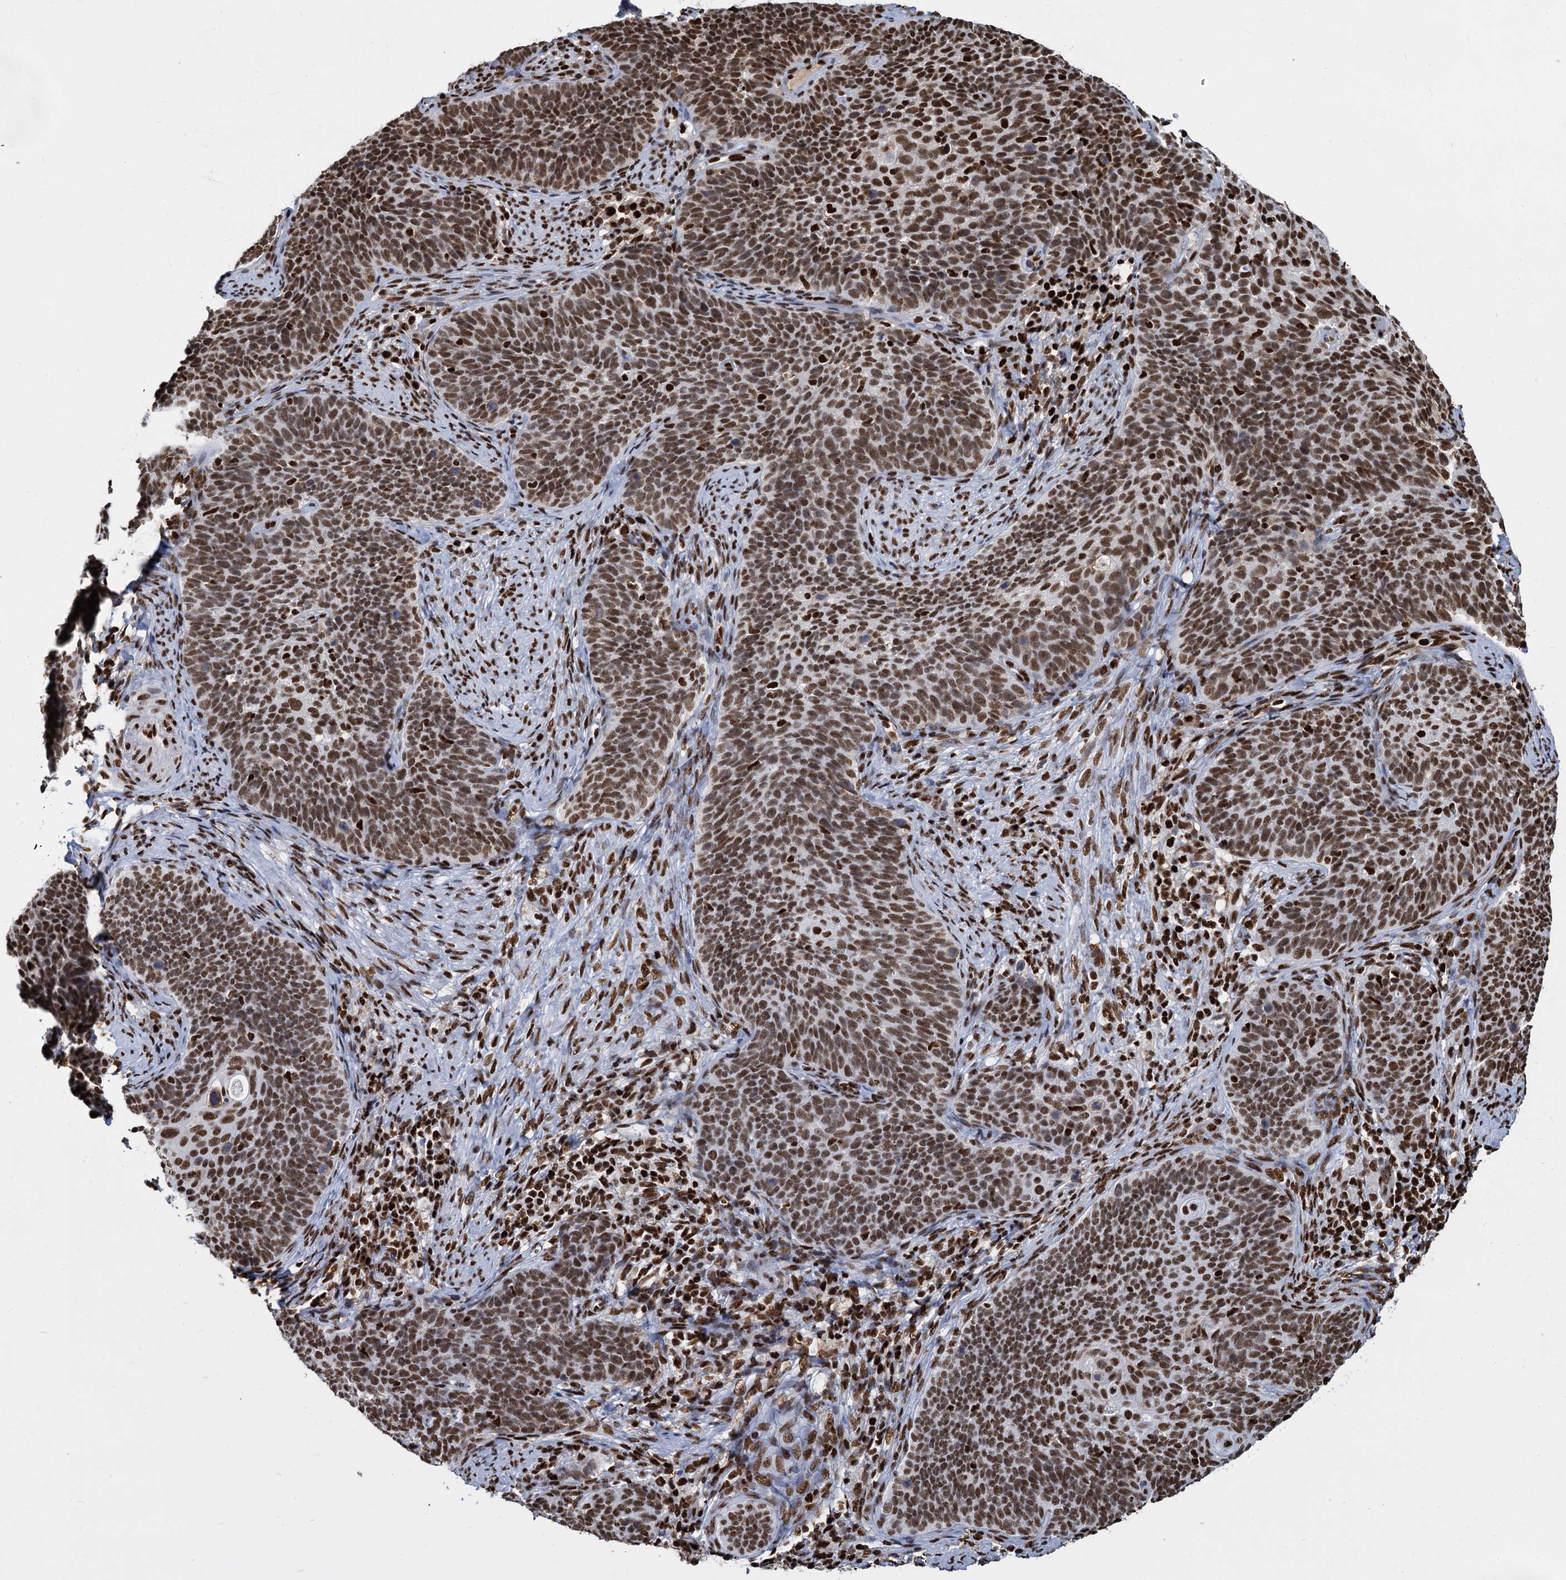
{"staining": {"intensity": "strong", "quantity": ">75%", "location": "nuclear"}, "tissue": "cervical cancer", "cell_type": "Tumor cells", "image_type": "cancer", "snomed": [{"axis": "morphology", "description": "Normal tissue, NOS"}, {"axis": "morphology", "description": "Squamous cell carcinoma, NOS"}, {"axis": "topography", "description": "Cervix"}], "caption": "Cervical cancer (squamous cell carcinoma) stained with a protein marker displays strong staining in tumor cells.", "gene": "DCPS", "patient": {"sex": "female", "age": 39}}